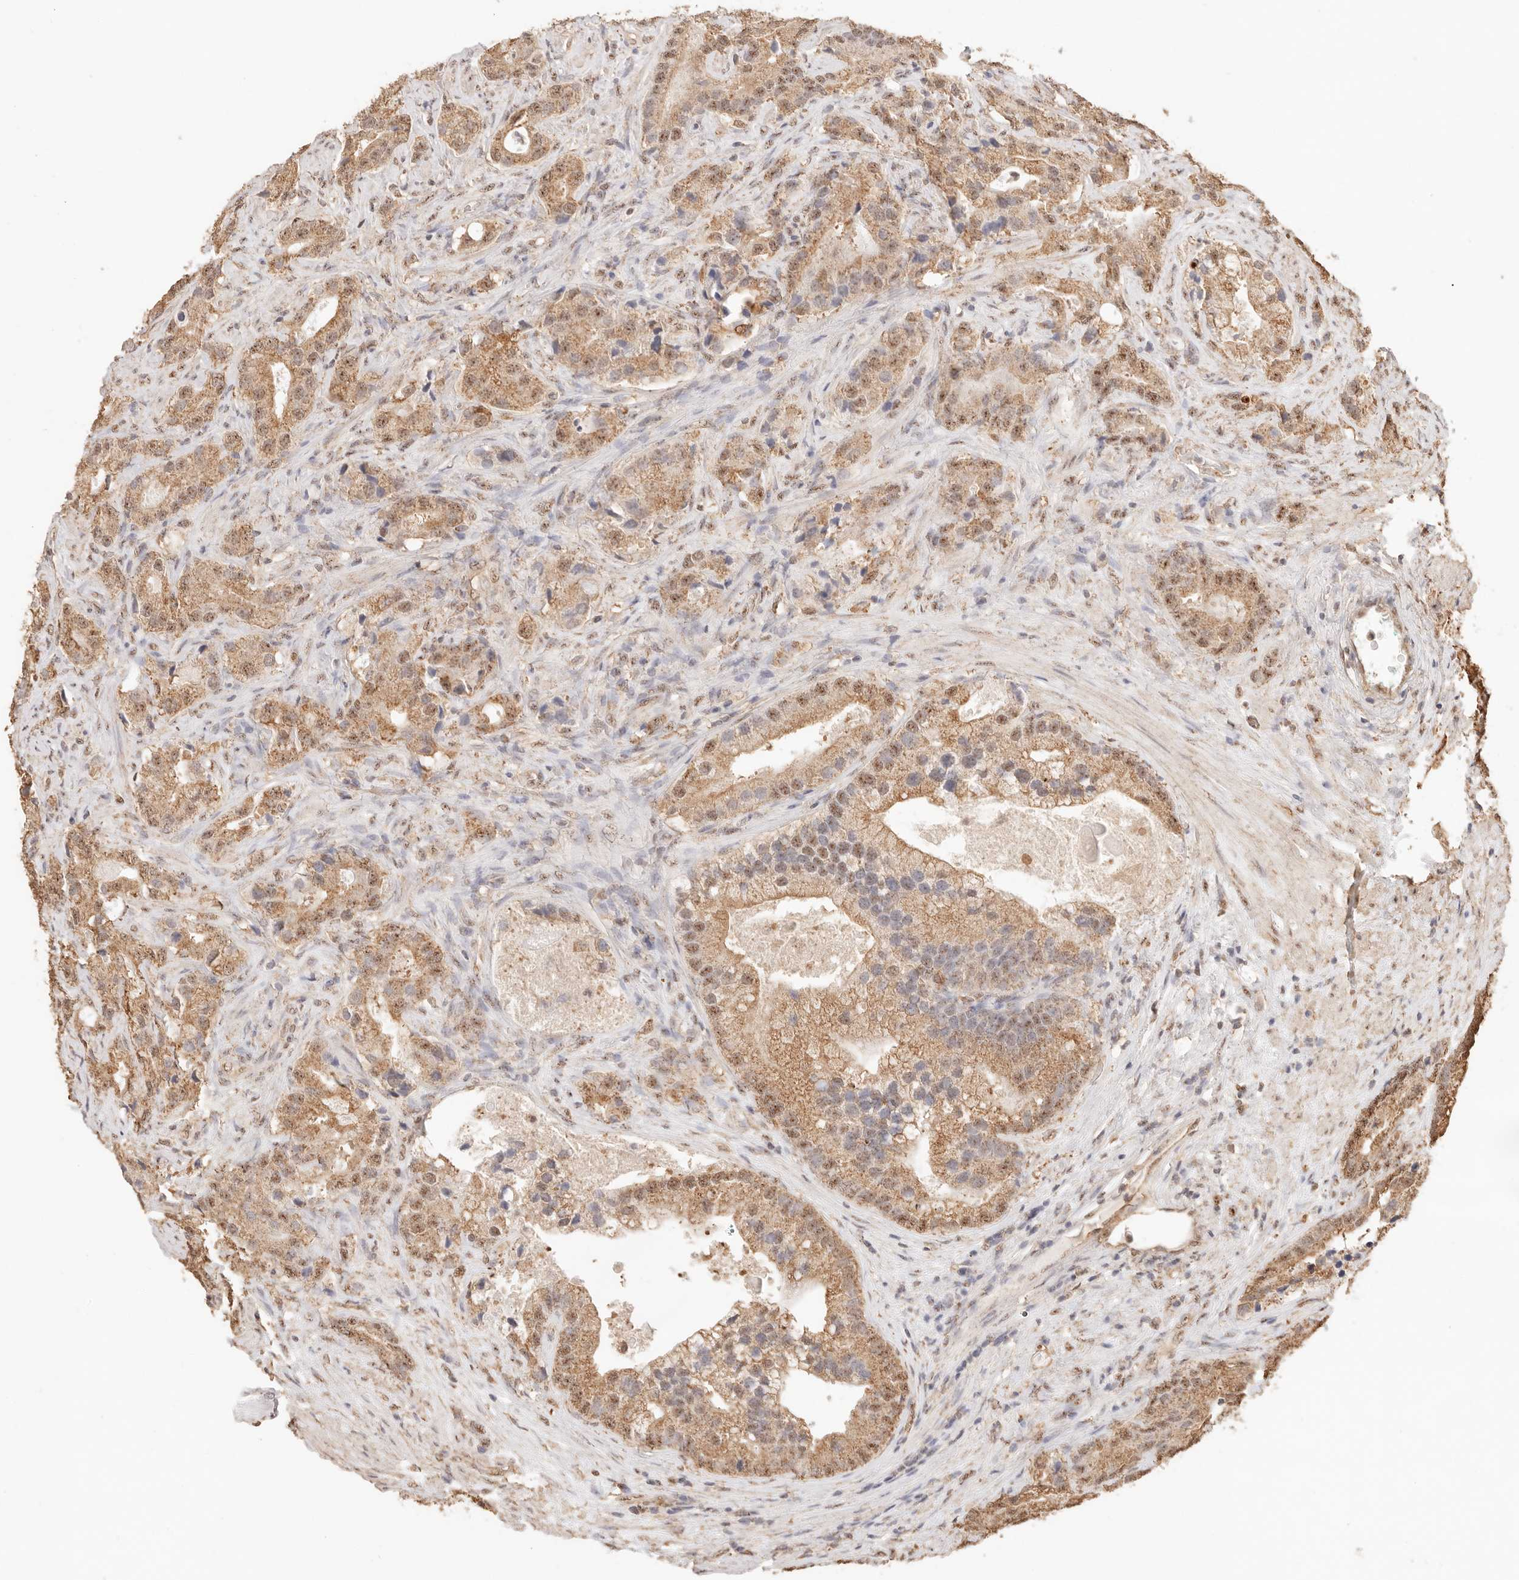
{"staining": {"intensity": "moderate", "quantity": ">75%", "location": "cytoplasmic/membranous,nuclear"}, "tissue": "prostate cancer", "cell_type": "Tumor cells", "image_type": "cancer", "snomed": [{"axis": "morphology", "description": "Adenocarcinoma, High grade"}, {"axis": "topography", "description": "Prostate"}], "caption": "Immunohistochemistry (IHC) of prostate cancer demonstrates medium levels of moderate cytoplasmic/membranous and nuclear positivity in about >75% of tumor cells.", "gene": "IL1R2", "patient": {"sex": "male", "age": 70}}